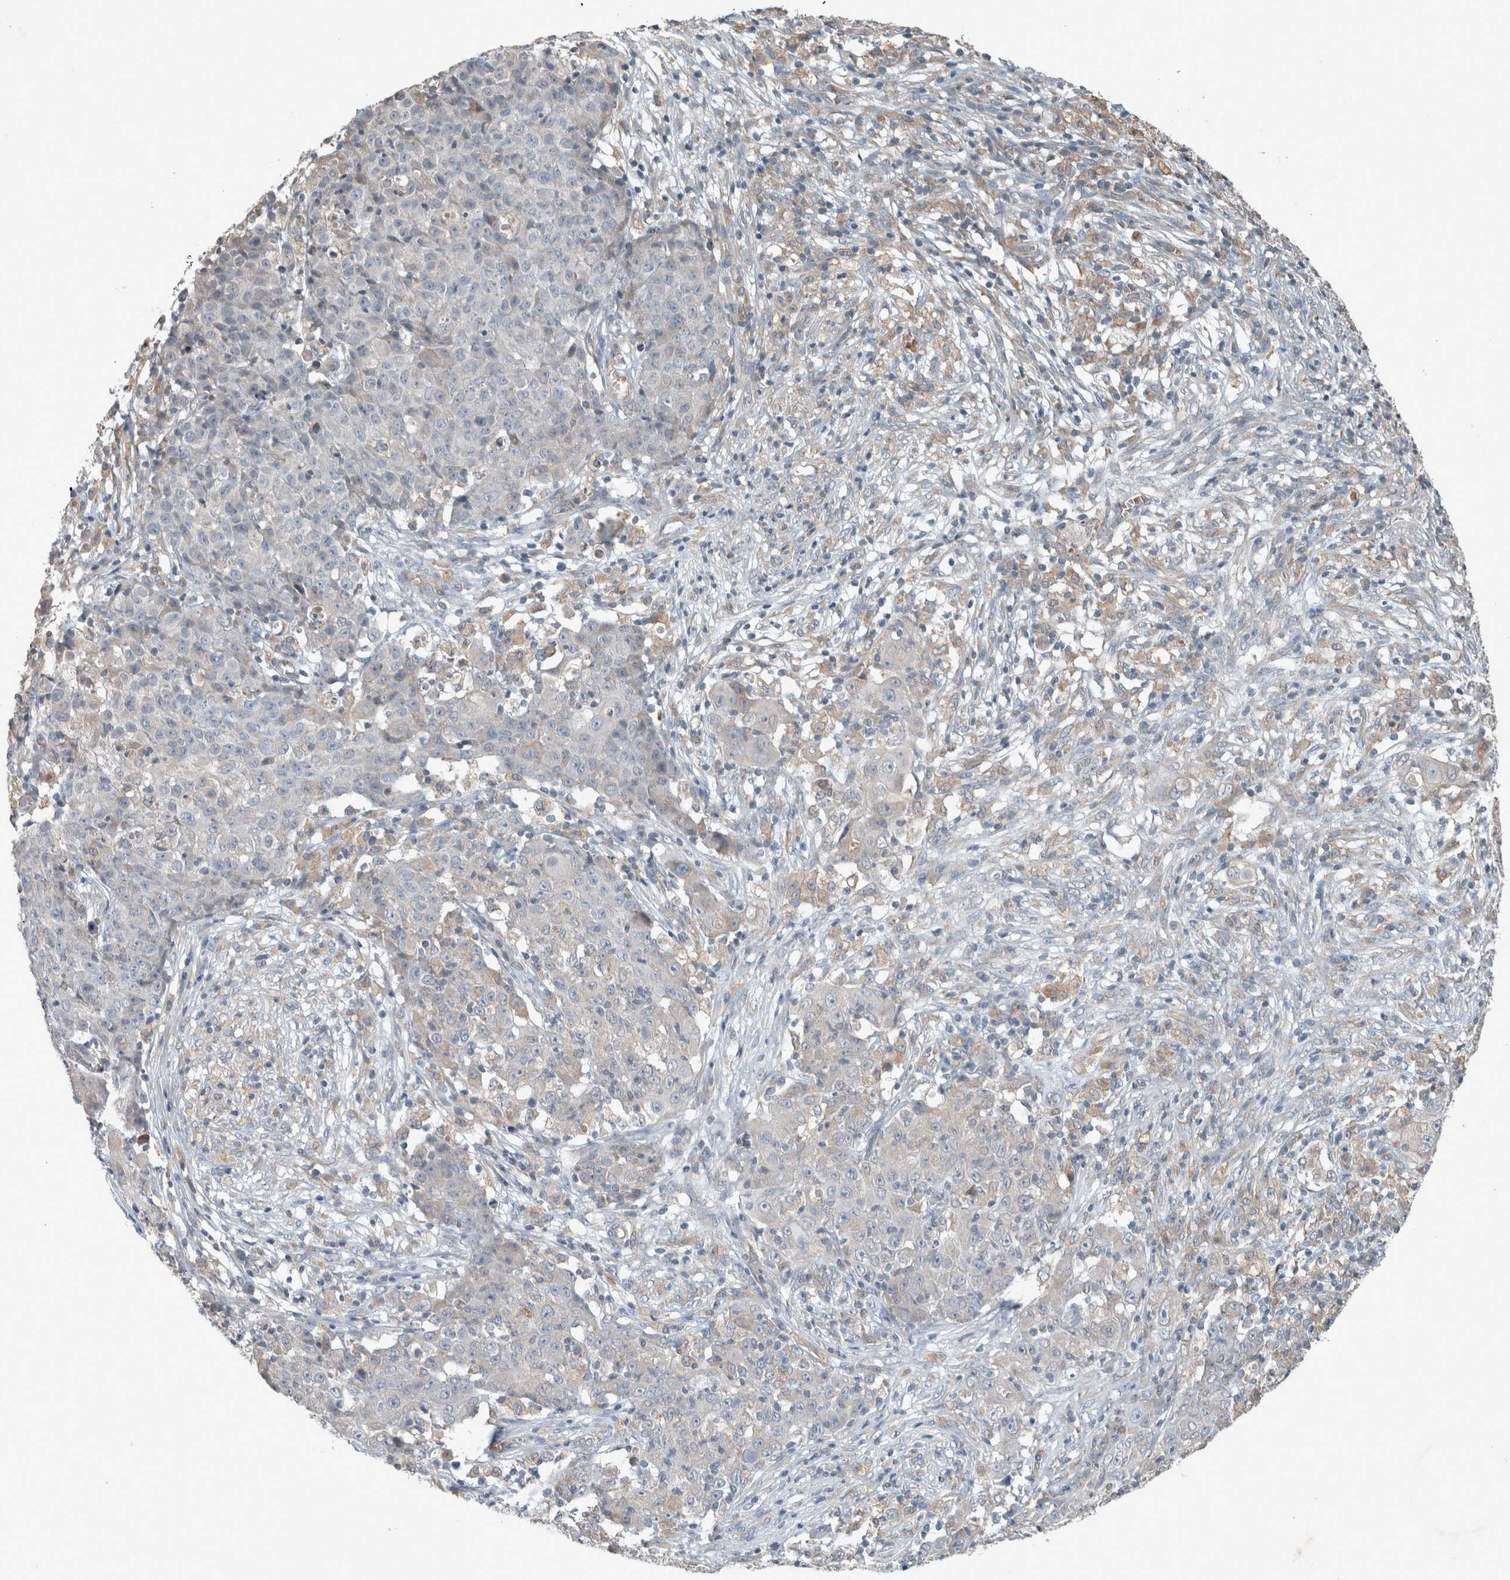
{"staining": {"intensity": "negative", "quantity": "none", "location": "none"}, "tissue": "ovarian cancer", "cell_type": "Tumor cells", "image_type": "cancer", "snomed": [{"axis": "morphology", "description": "Carcinoma, endometroid"}, {"axis": "topography", "description": "Ovary"}], "caption": "DAB immunohistochemical staining of endometroid carcinoma (ovarian) displays no significant staining in tumor cells.", "gene": "JADE2", "patient": {"sex": "female", "age": 42}}